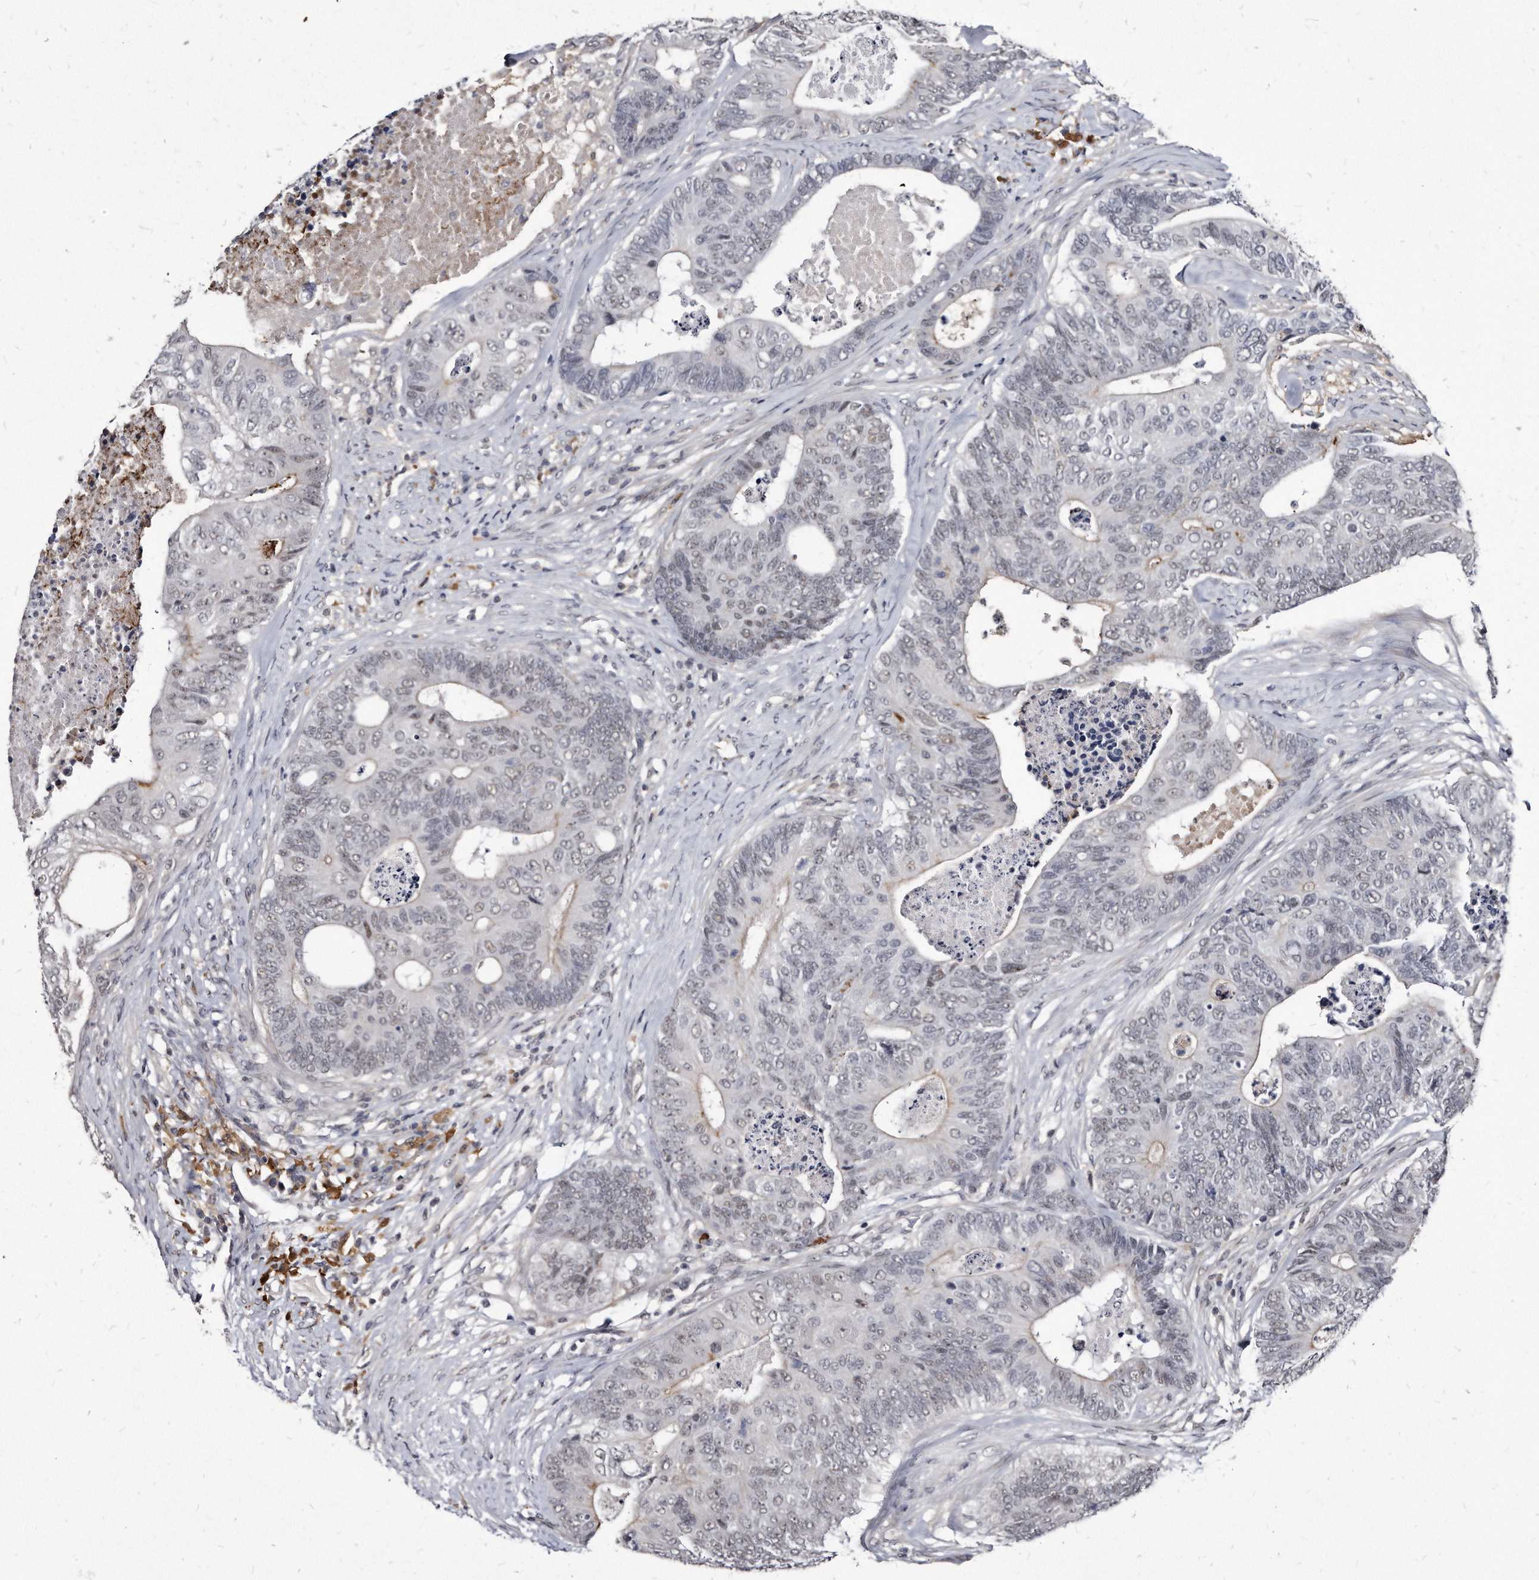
{"staining": {"intensity": "negative", "quantity": "none", "location": "none"}, "tissue": "colorectal cancer", "cell_type": "Tumor cells", "image_type": "cancer", "snomed": [{"axis": "morphology", "description": "Adenocarcinoma, NOS"}, {"axis": "topography", "description": "Colon"}], "caption": "There is no significant expression in tumor cells of colorectal adenocarcinoma.", "gene": "KLHDC3", "patient": {"sex": "female", "age": 67}}